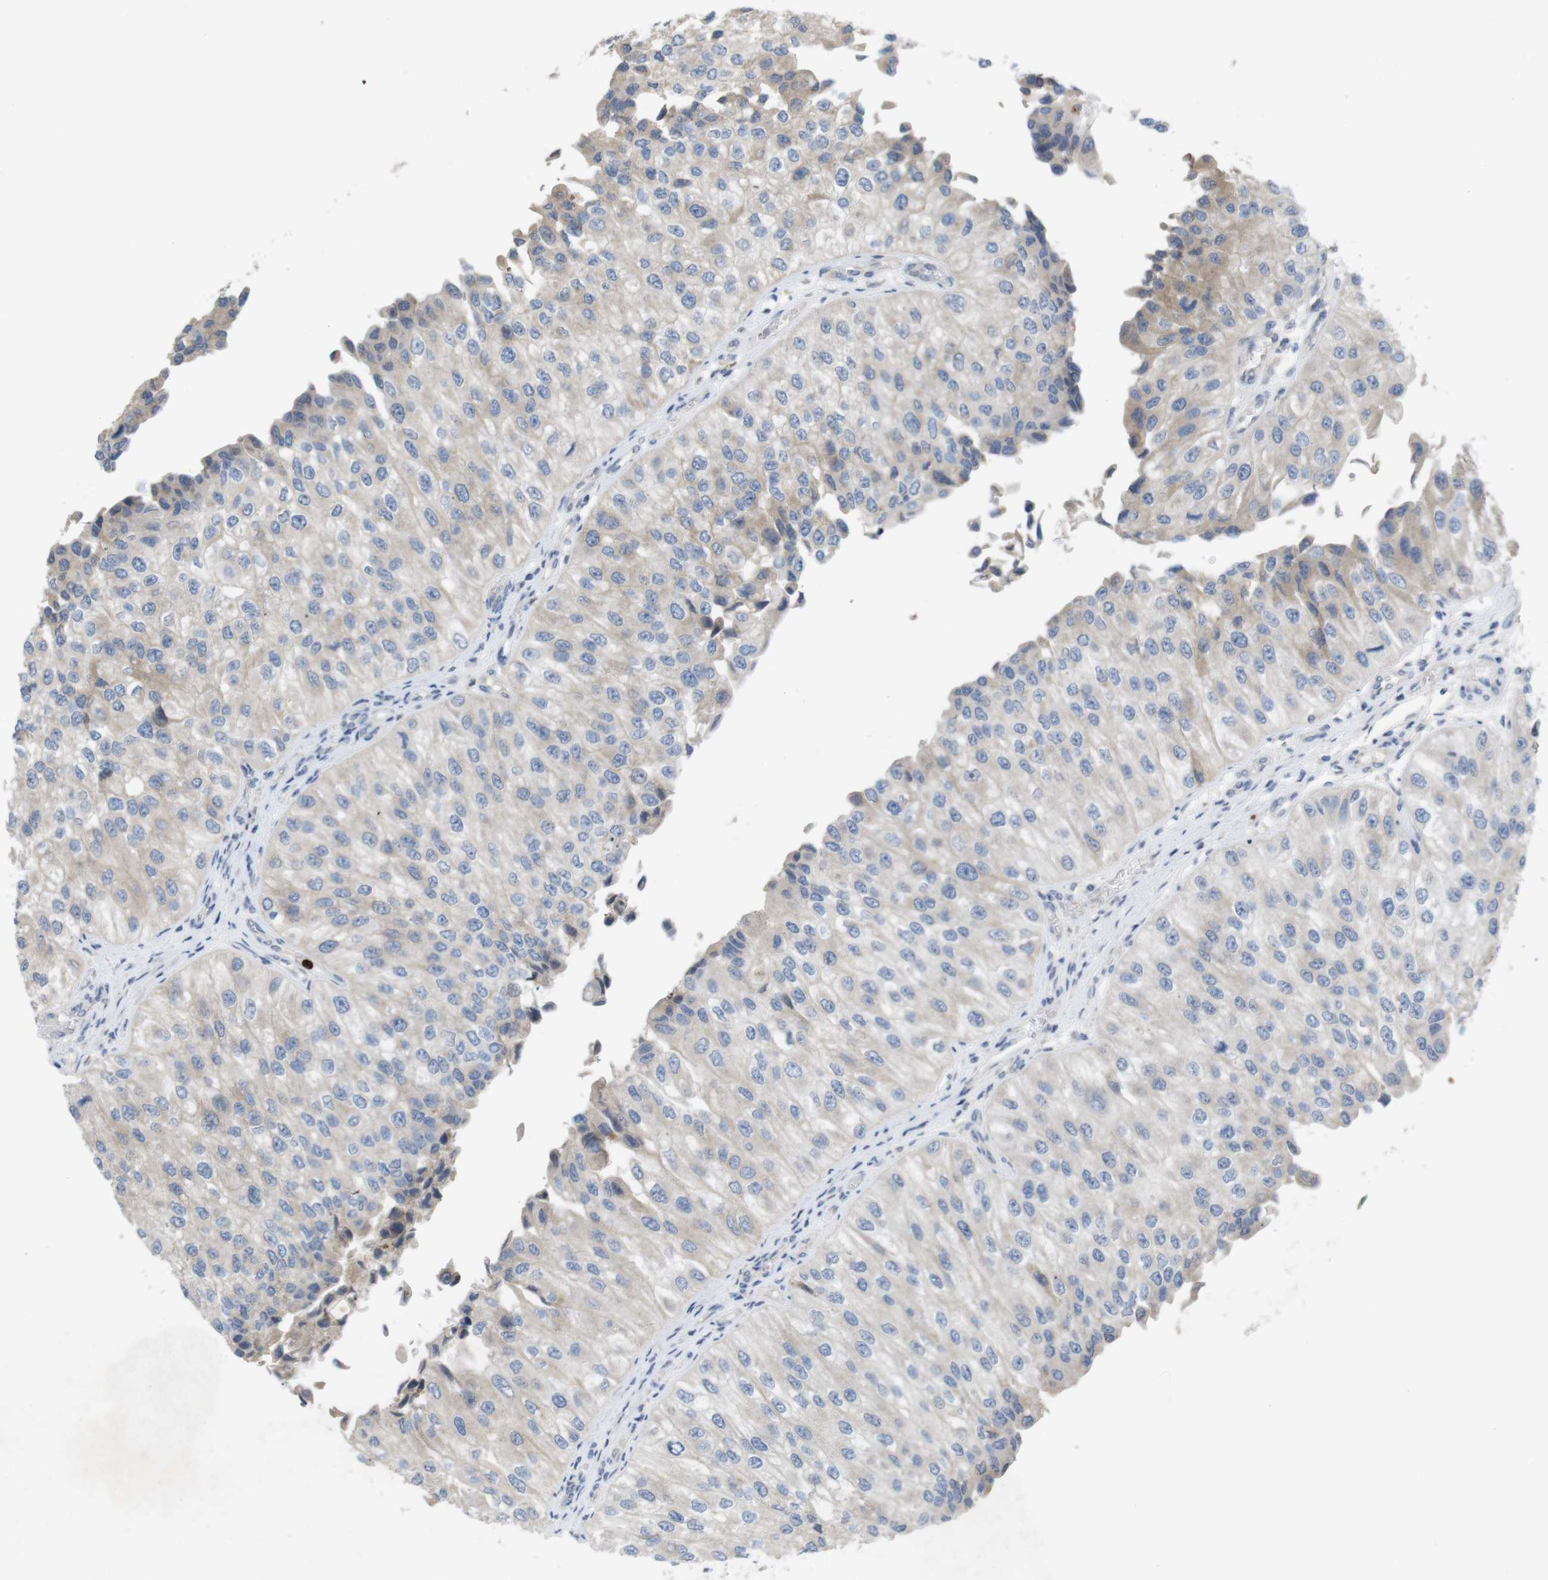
{"staining": {"intensity": "weak", "quantity": "<25%", "location": "cytoplasmic/membranous"}, "tissue": "urothelial cancer", "cell_type": "Tumor cells", "image_type": "cancer", "snomed": [{"axis": "morphology", "description": "Urothelial carcinoma, High grade"}, {"axis": "topography", "description": "Kidney"}, {"axis": "topography", "description": "Urinary bladder"}], "caption": "High magnification brightfield microscopy of urothelial carcinoma (high-grade) stained with DAB (brown) and counterstained with hematoxylin (blue): tumor cells show no significant staining.", "gene": "TSPAN14", "patient": {"sex": "male", "age": 77}}